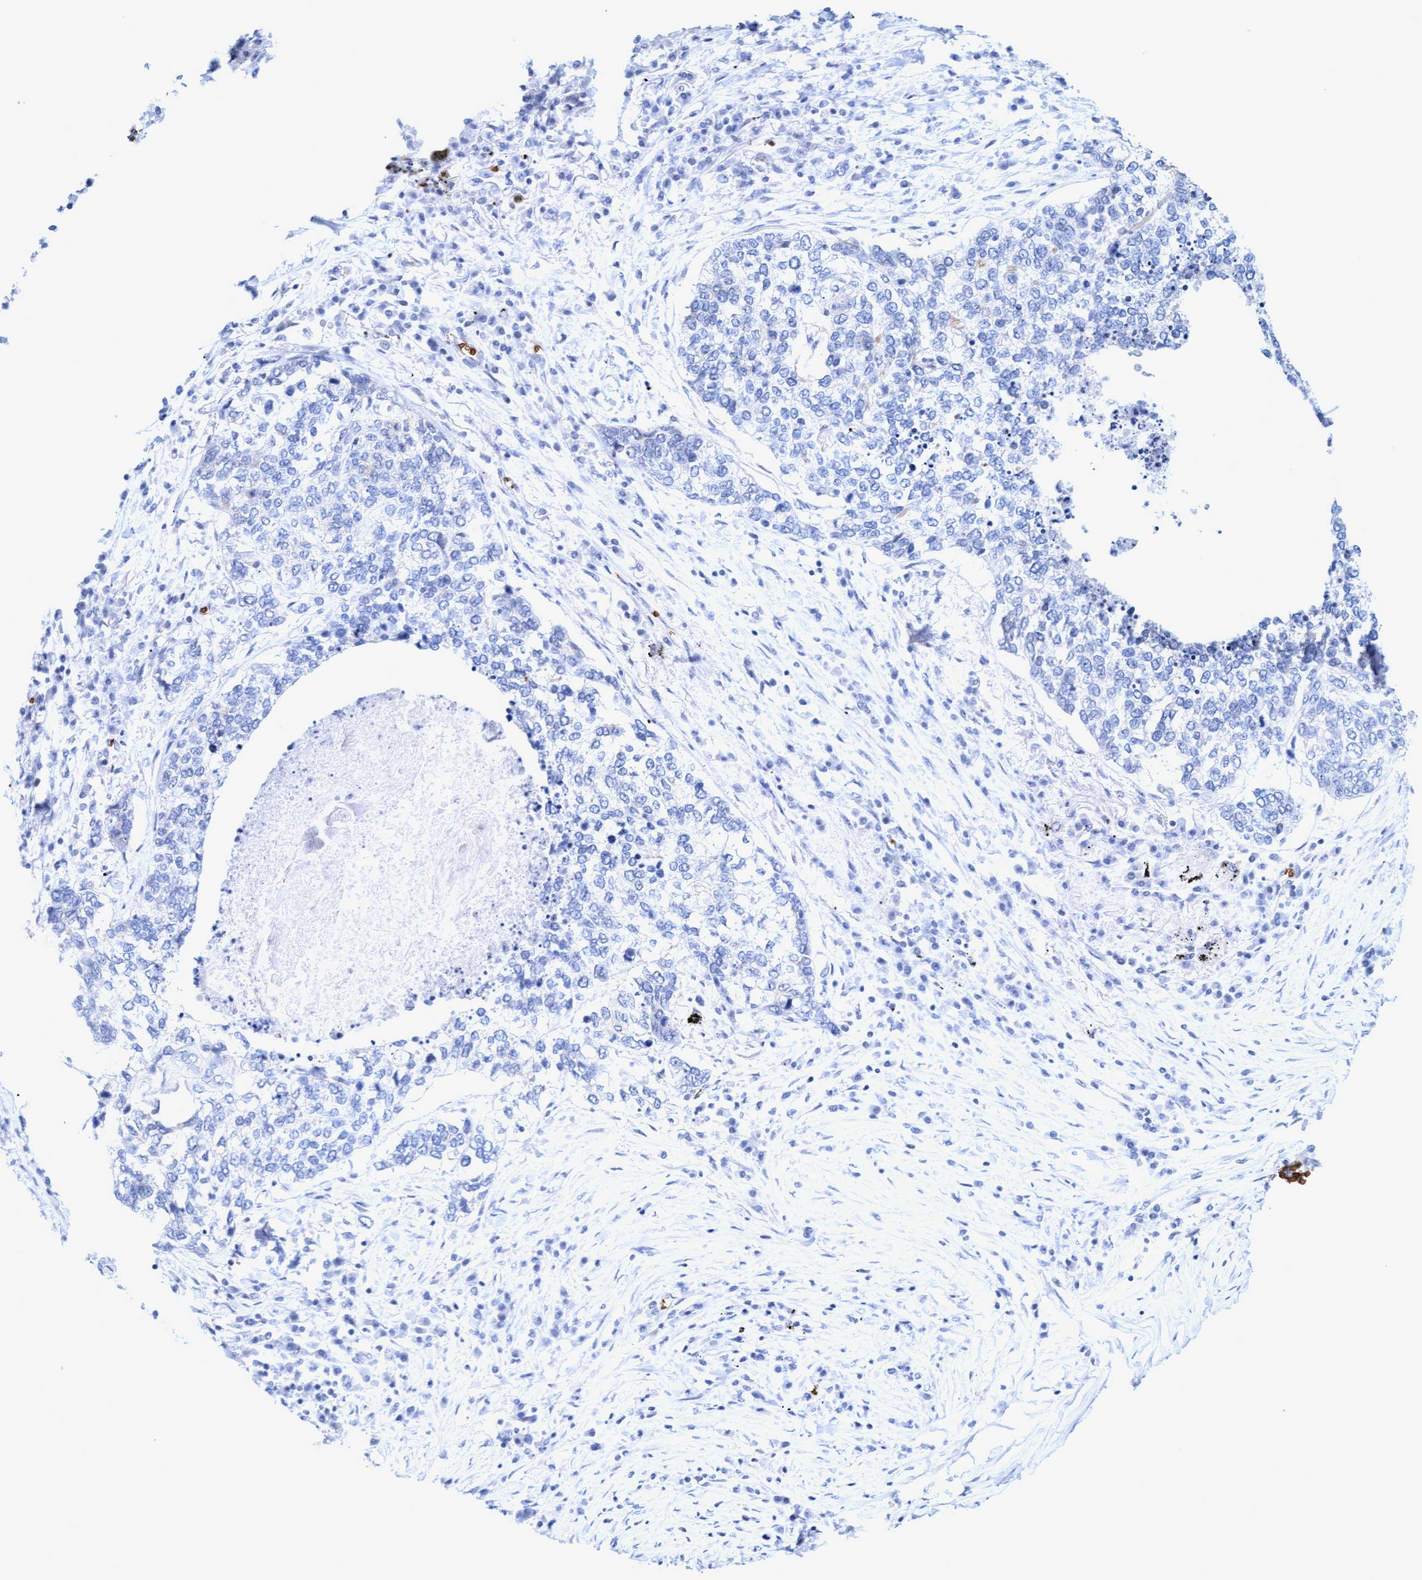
{"staining": {"intensity": "negative", "quantity": "none", "location": "none"}, "tissue": "lung cancer", "cell_type": "Tumor cells", "image_type": "cancer", "snomed": [{"axis": "morphology", "description": "Squamous cell carcinoma, NOS"}, {"axis": "topography", "description": "Lung"}], "caption": "Immunohistochemistry of human lung cancer demonstrates no positivity in tumor cells.", "gene": "SPEM2", "patient": {"sex": "female", "age": 63}}